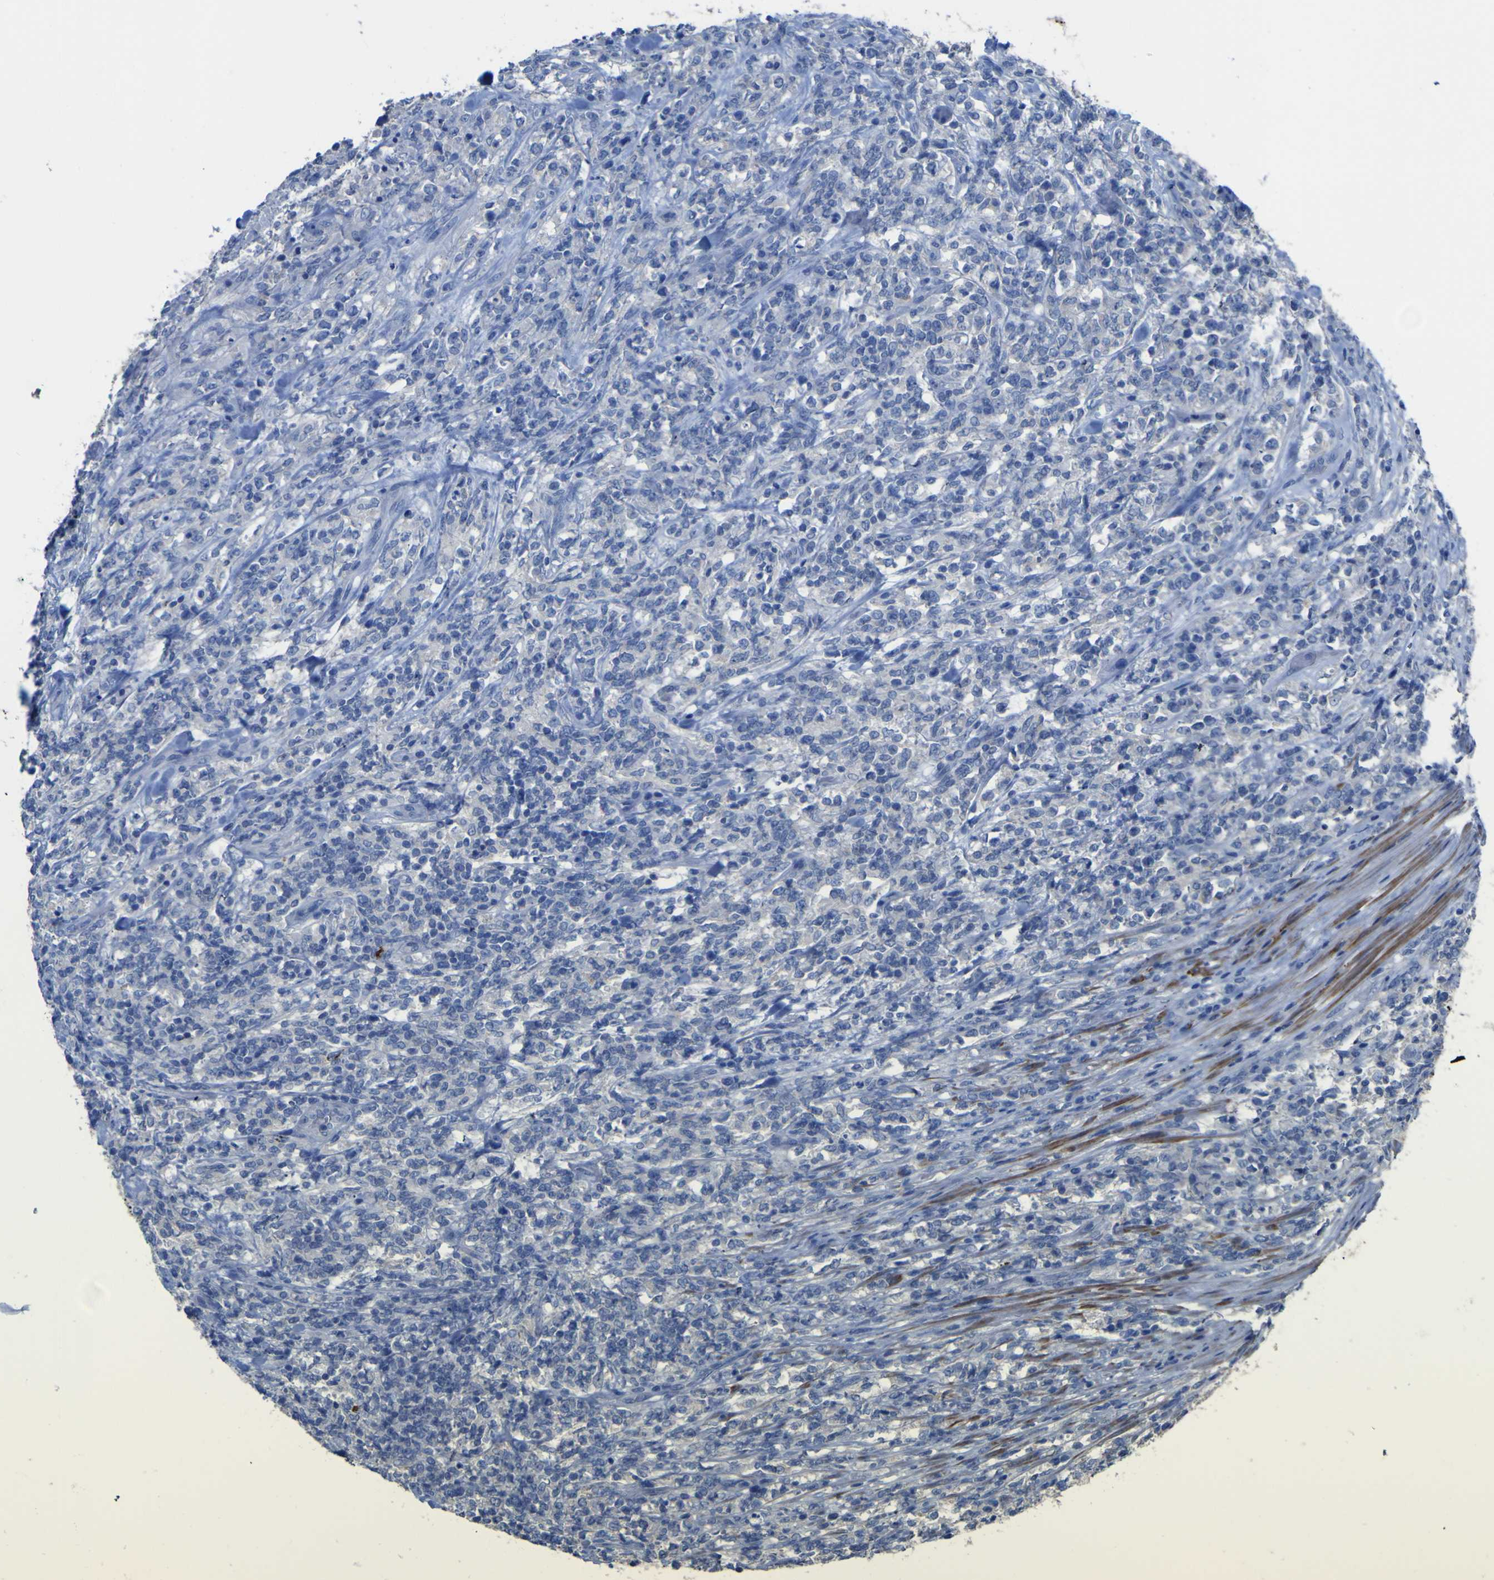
{"staining": {"intensity": "negative", "quantity": "none", "location": "none"}, "tissue": "lymphoma", "cell_type": "Tumor cells", "image_type": "cancer", "snomed": [{"axis": "morphology", "description": "Malignant lymphoma, non-Hodgkin's type, High grade"}, {"axis": "topography", "description": "Soft tissue"}], "caption": "Tumor cells are negative for brown protein staining in high-grade malignant lymphoma, non-Hodgkin's type.", "gene": "AGO4", "patient": {"sex": "male", "age": 18}}